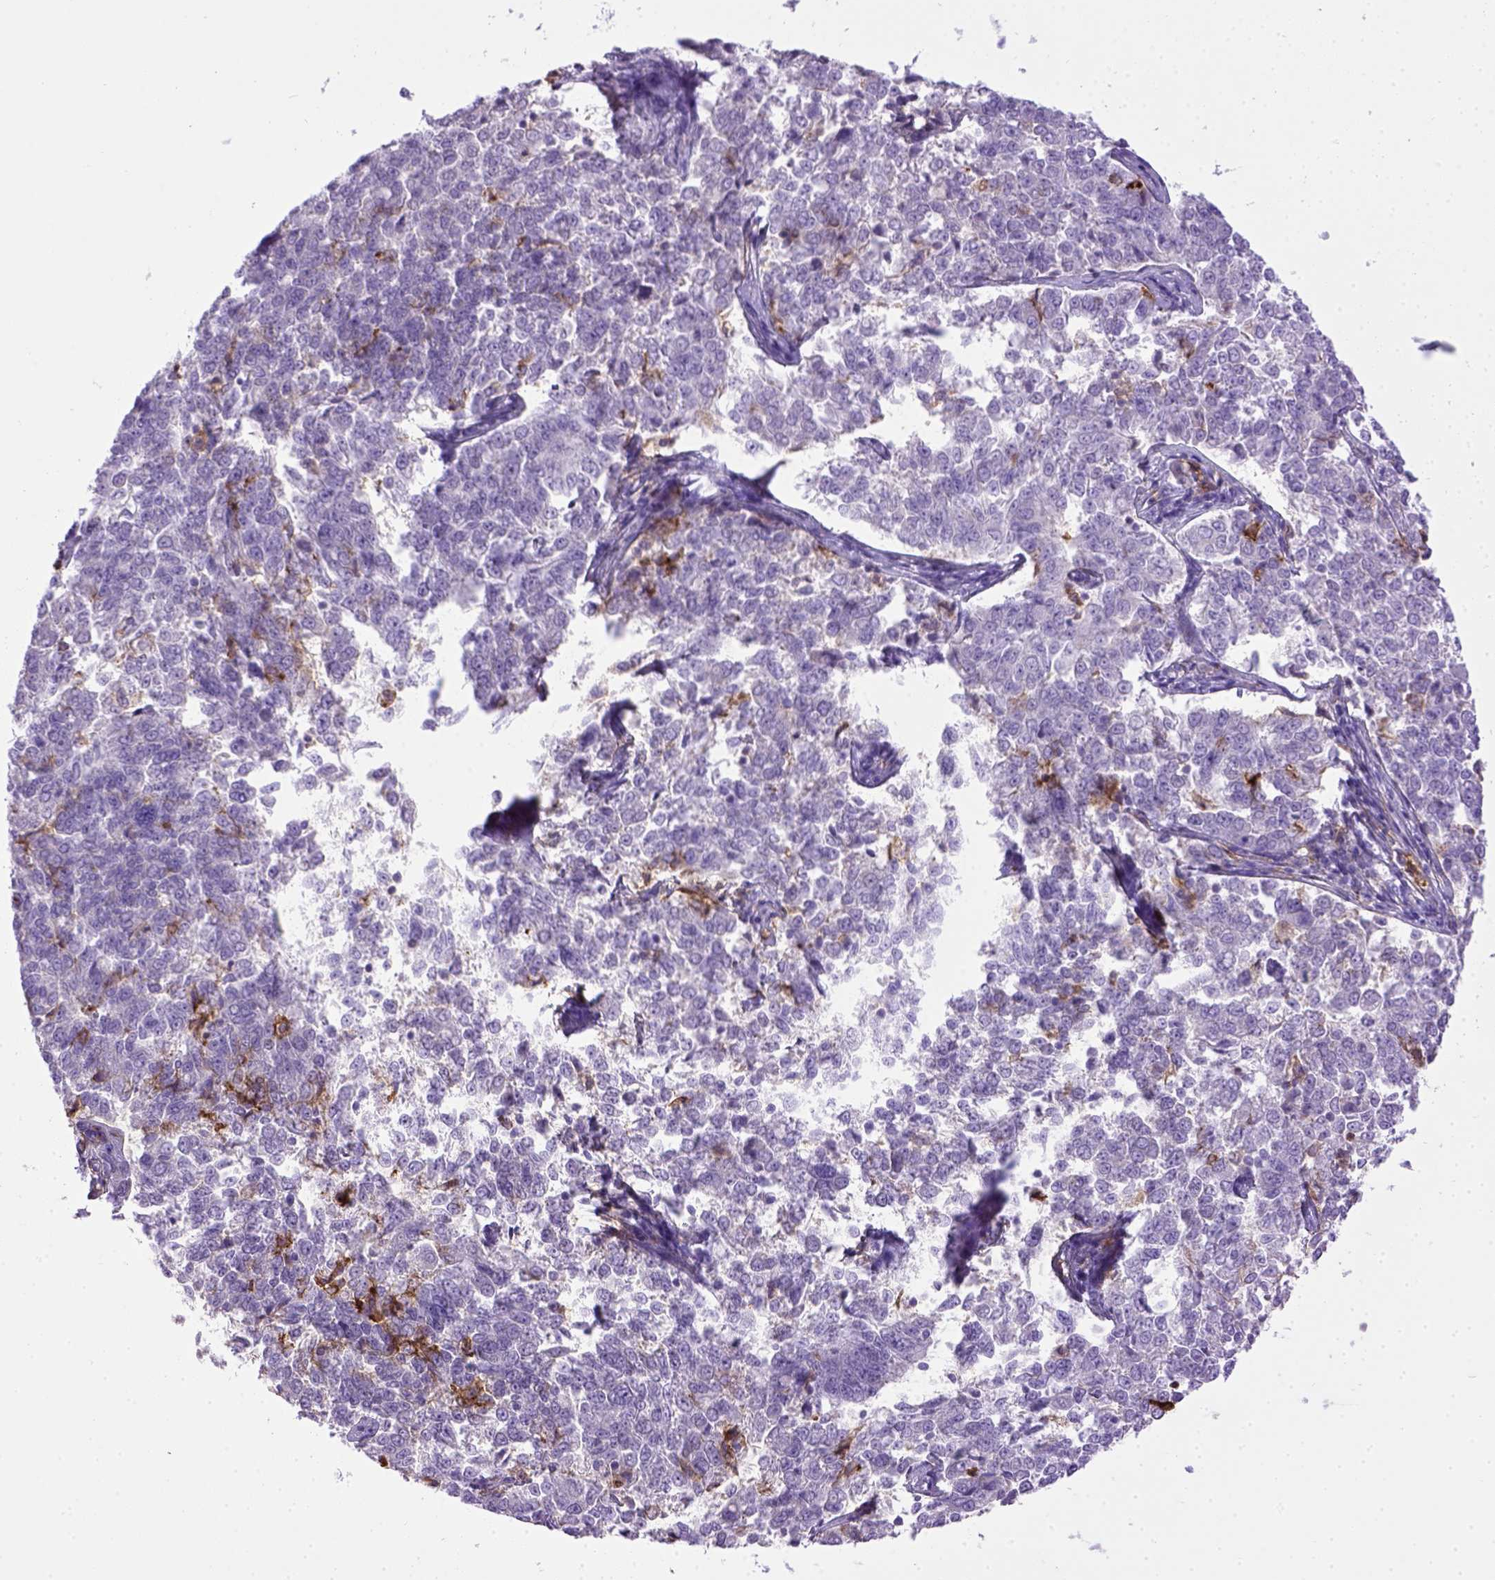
{"staining": {"intensity": "negative", "quantity": "none", "location": "none"}, "tissue": "endometrial cancer", "cell_type": "Tumor cells", "image_type": "cancer", "snomed": [{"axis": "morphology", "description": "Adenocarcinoma, NOS"}, {"axis": "topography", "description": "Endometrium"}], "caption": "A photomicrograph of endometrial cancer (adenocarcinoma) stained for a protein demonstrates no brown staining in tumor cells.", "gene": "ITGAX", "patient": {"sex": "female", "age": 43}}